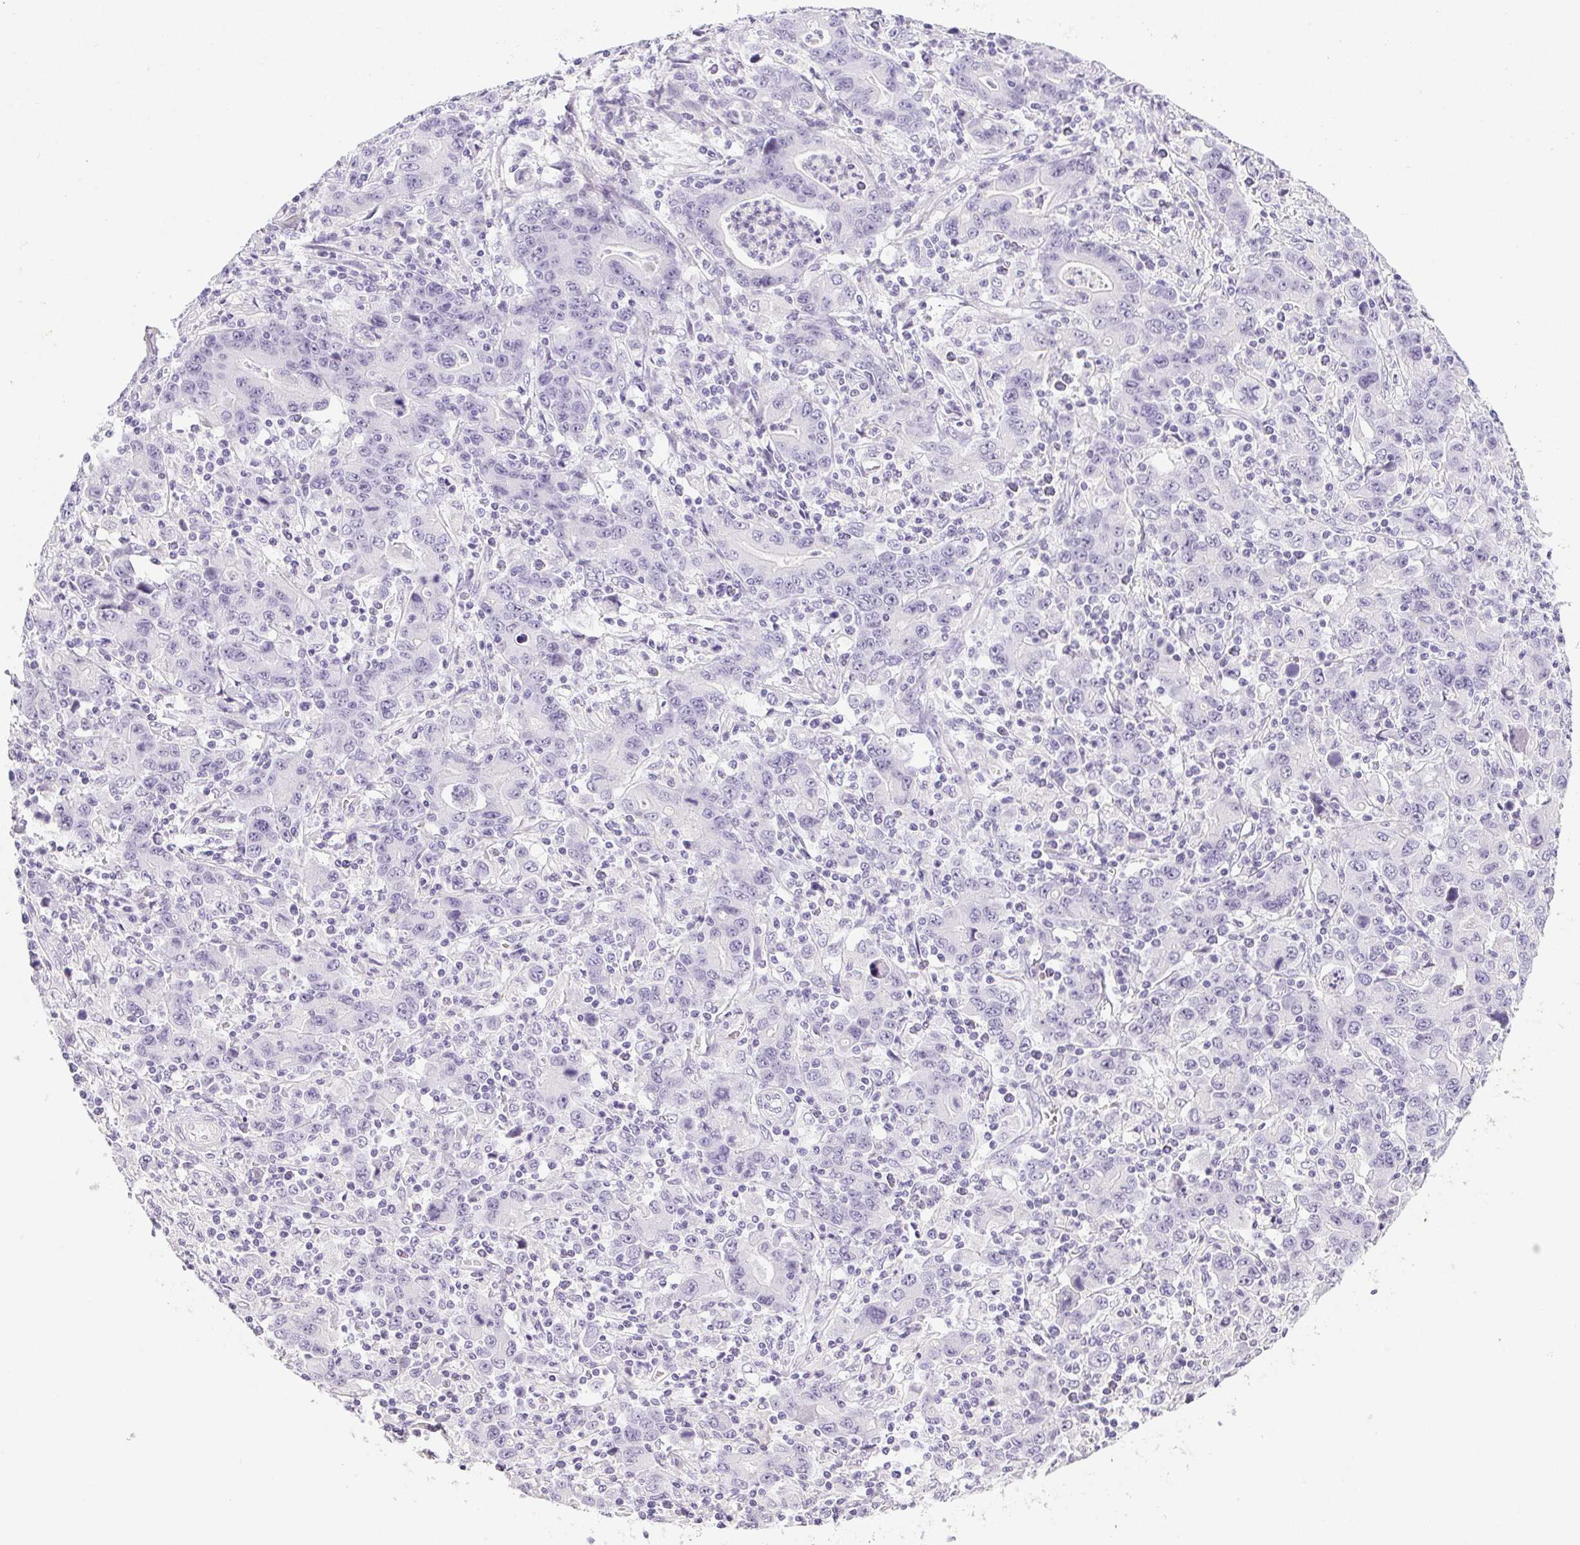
{"staining": {"intensity": "negative", "quantity": "none", "location": "none"}, "tissue": "stomach cancer", "cell_type": "Tumor cells", "image_type": "cancer", "snomed": [{"axis": "morphology", "description": "Adenocarcinoma, NOS"}, {"axis": "topography", "description": "Stomach, upper"}], "caption": "High power microscopy histopathology image of an immunohistochemistry (IHC) photomicrograph of stomach adenocarcinoma, revealing no significant expression in tumor cells.", "gene": "PPY", "patient": {"sex": "male", "age": 69}}